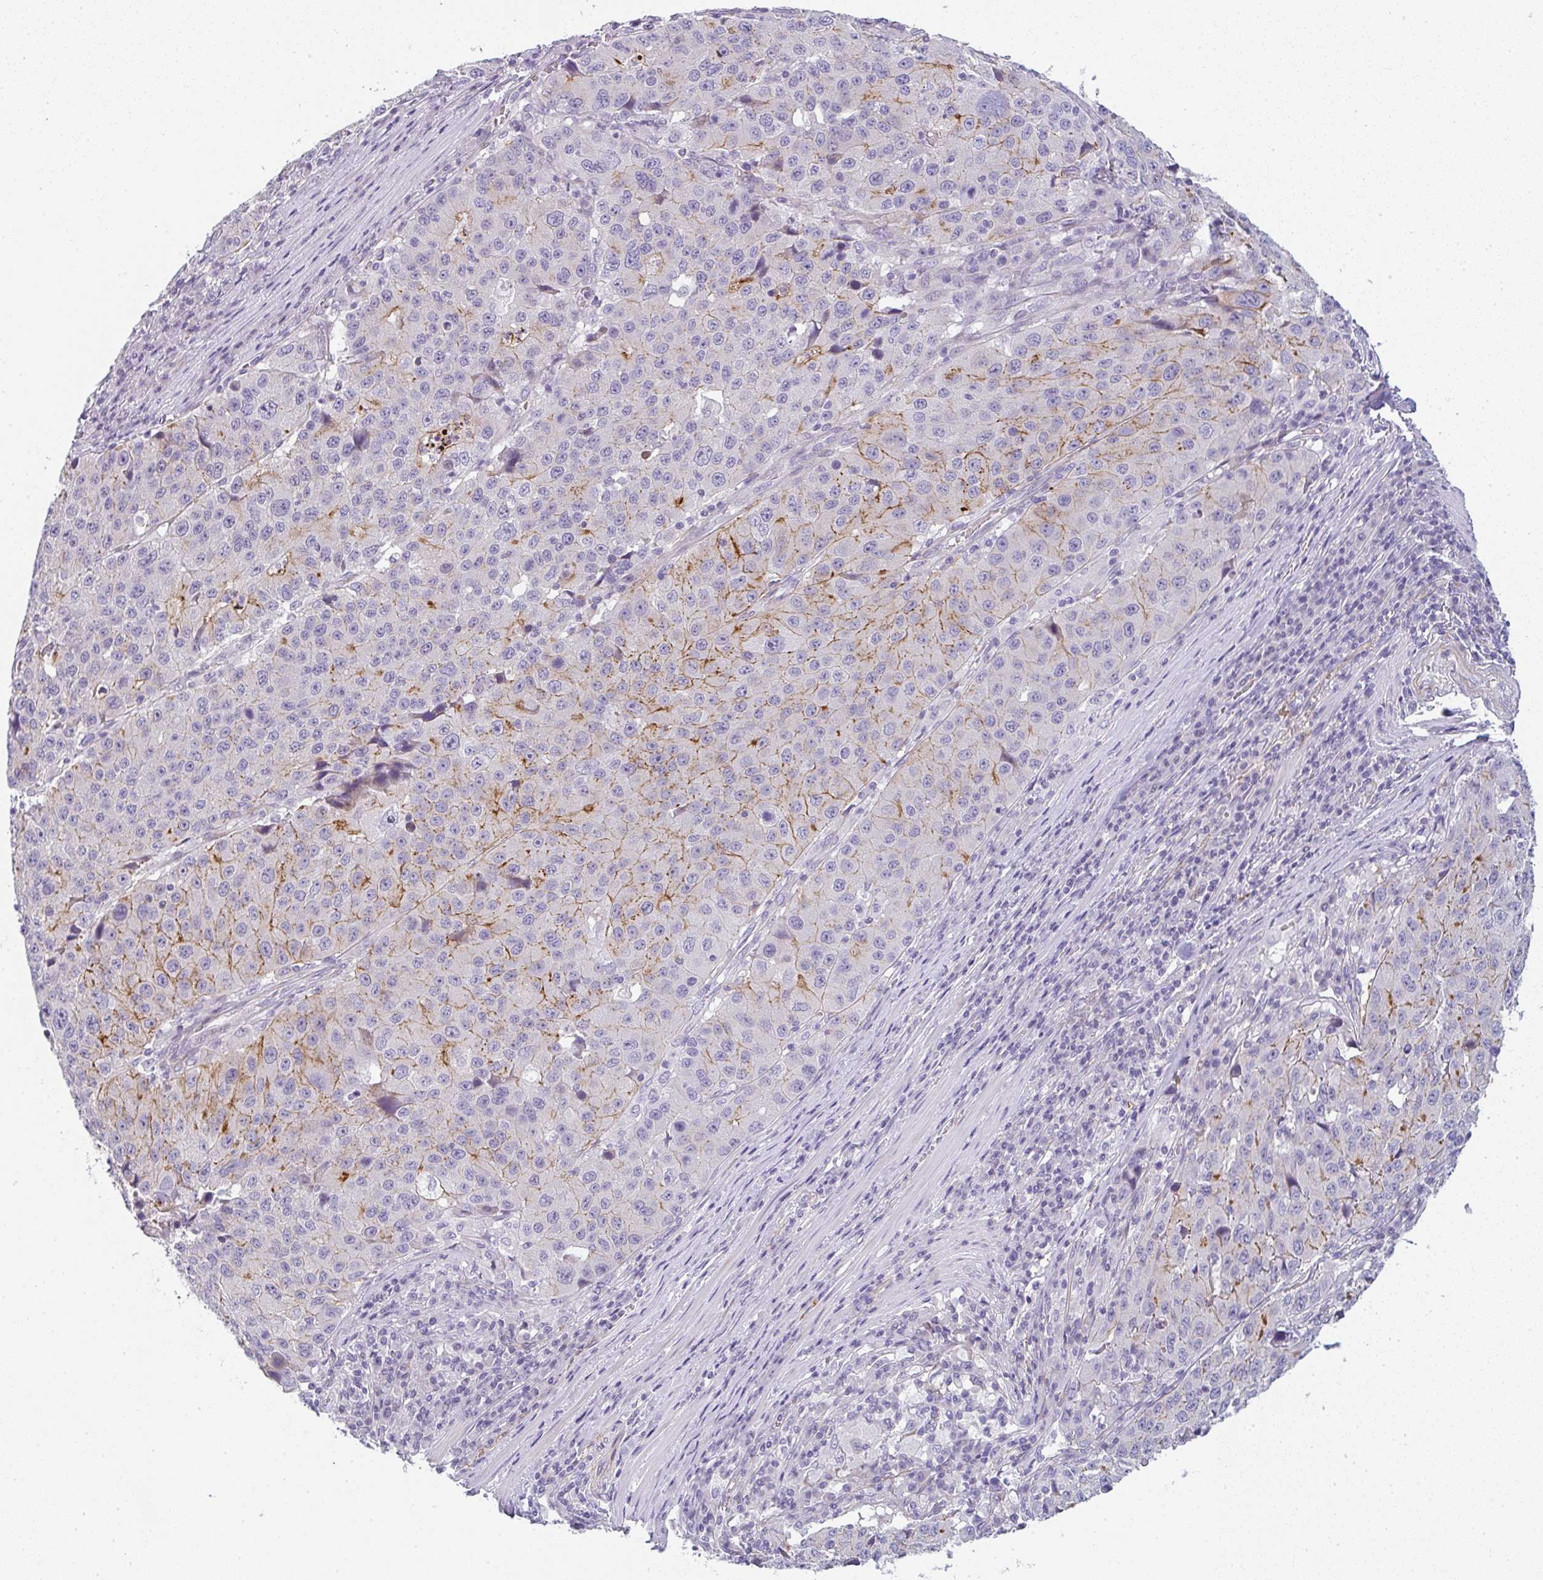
{"staining": {"intensity": "moderate", "quantity": "<25%", "location": "cytoplasmic/membranous"}, "tissue": "stomach cancer", "cell_type": "Tumor cells", "image_type": "cancer", "snomed": [{"axis": "morphology", "description": "Adenocarcinoma, NOS"}, {"axis": "topography", "description": "Stomach"}], "caption": "Moderate cytoplasmic/membranous expression is seen in approximately <25% of tumor cells in stomach cancer (adenocarcinoma).", "gene": "LPAR4", "patient": {"sex": "male", "age": 71}}